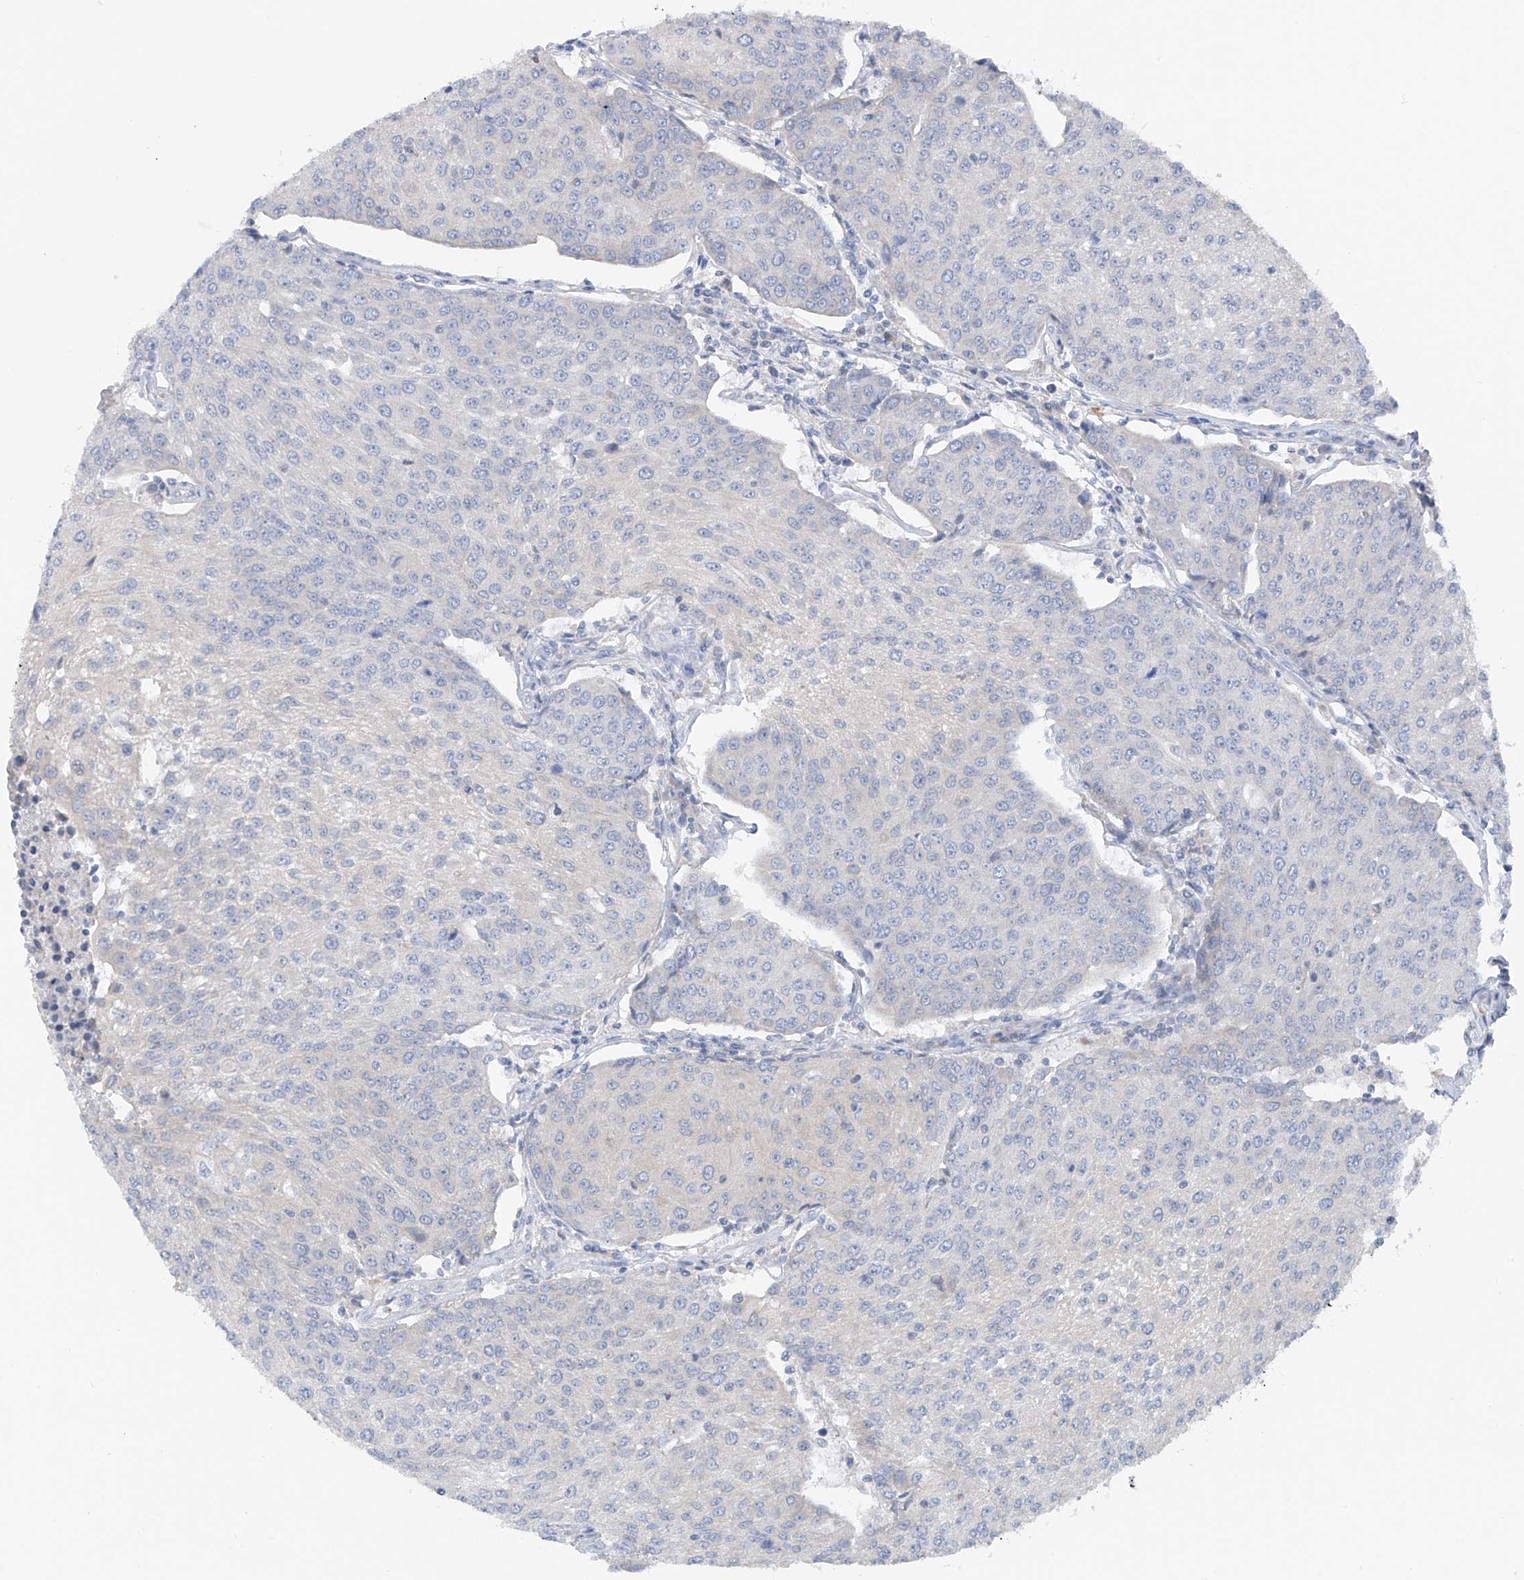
{"staining": {"intensity": "negative", "quantity": "none", "location": "none"}, "tissue": "urothelial cancer", "cell_type": "Tumor cells", "image_type": "cancer", "snomed": [{"axis": "morphology", "description": "Urothelial carcinoma, High grade"}, {"axis": "topography", "description": "Urinary bladder"}], "caption": "IHC of human urothelial carcinoma (high-grade) exhibits no staining in tumor cells.", "gene": "POMGNT2", "patient": {"sex": "female", "age": 85}}